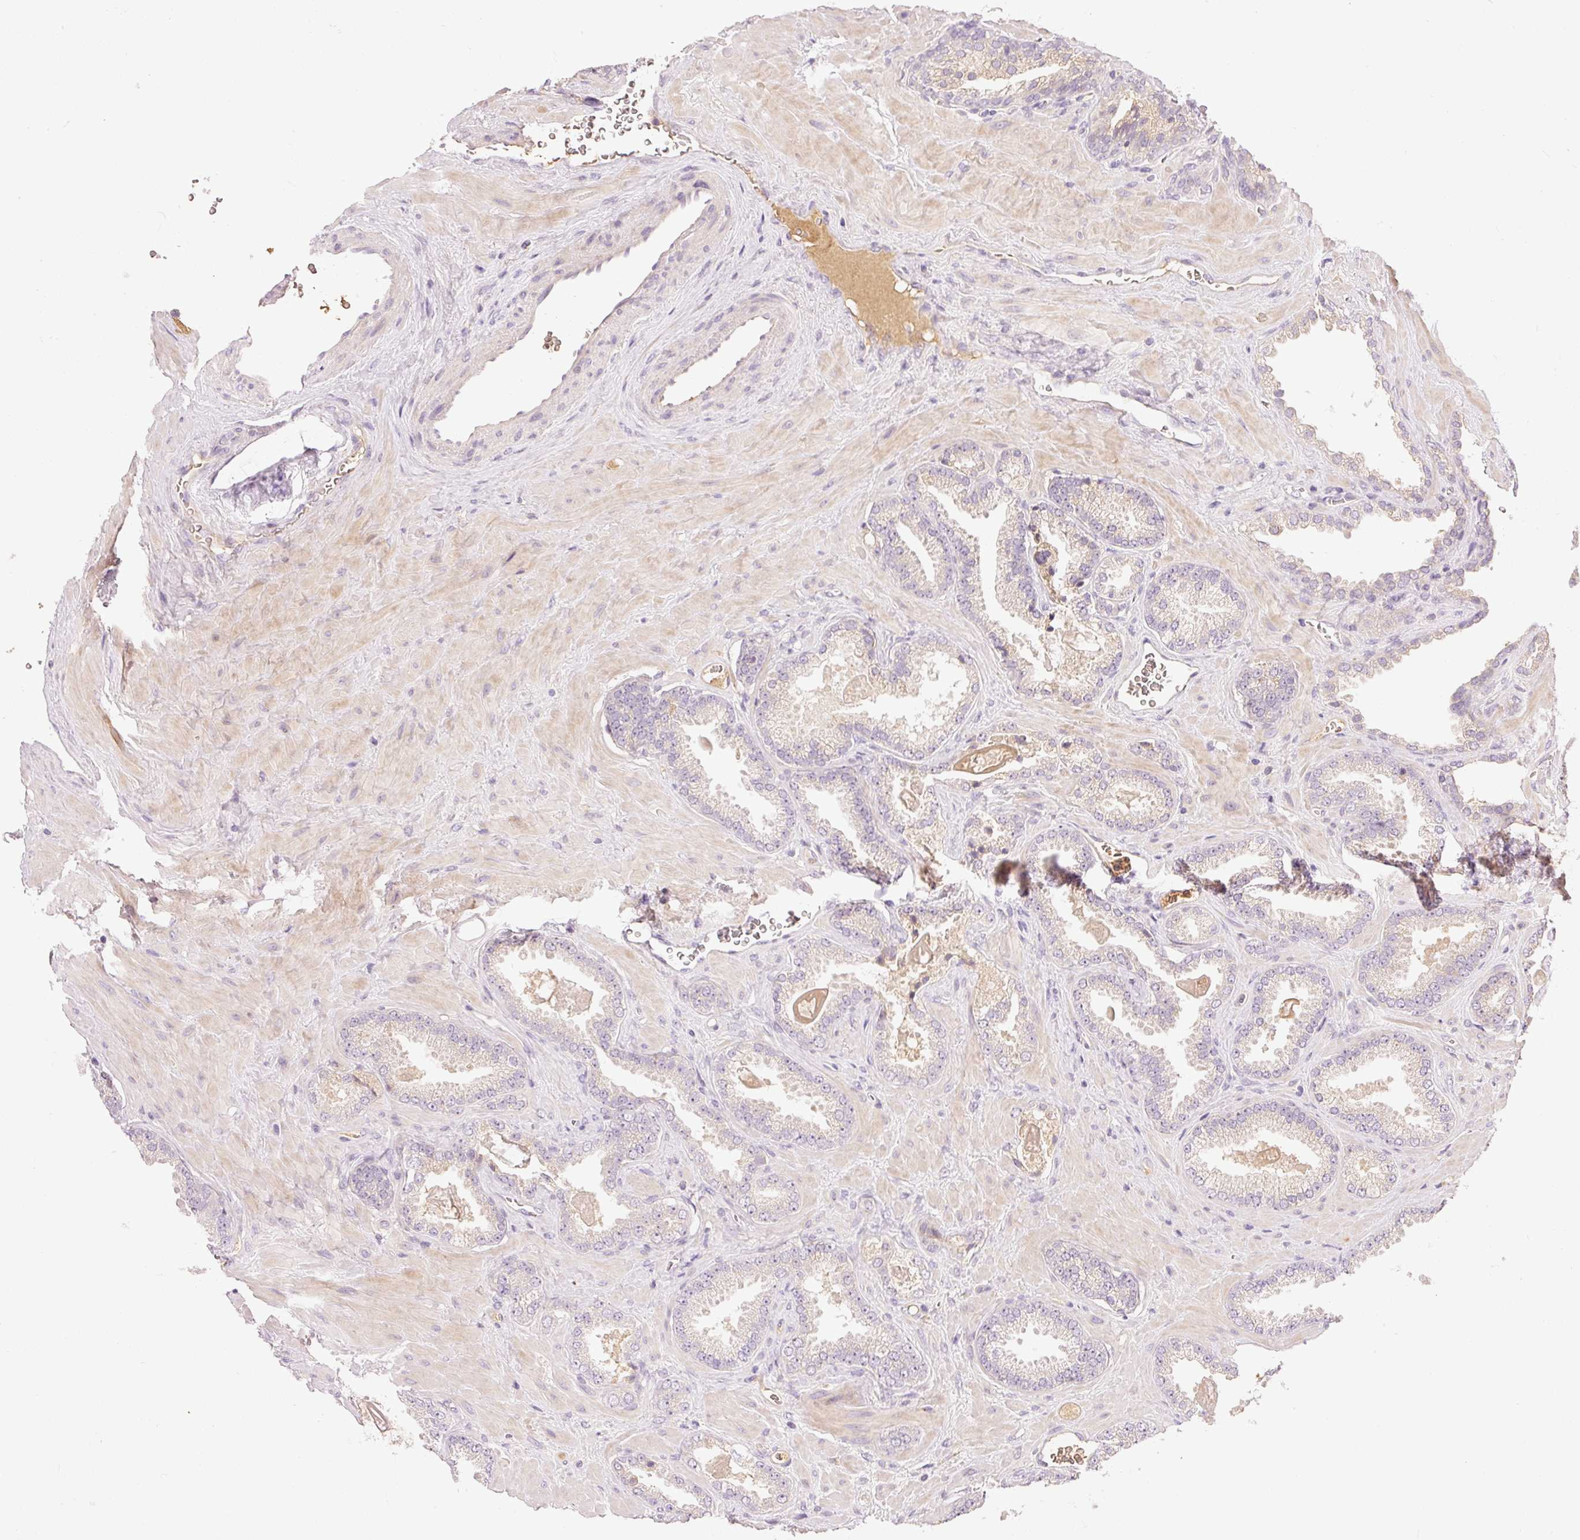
{"staining": {"intensity": "negative", "quantity": "none", "location": "none"}, "tissue": "prostate cancer", "cell_type": "Tumor cells", "image_type": "cancer", "snomed": [{"axis": "morphology", "description": "Adenocarcinoma, Low grade"}, {"axis": "topography", "description": "Prostate"}], "caption": "Immunohistochemistry (IHC) image of prostate cancer (adenocarcinoma (low-grade)) stained for a protein (brown), which displays no expression in tumor cells.", "gene": "CMTM8", "patient": {"sex": "male", "age": 62}}